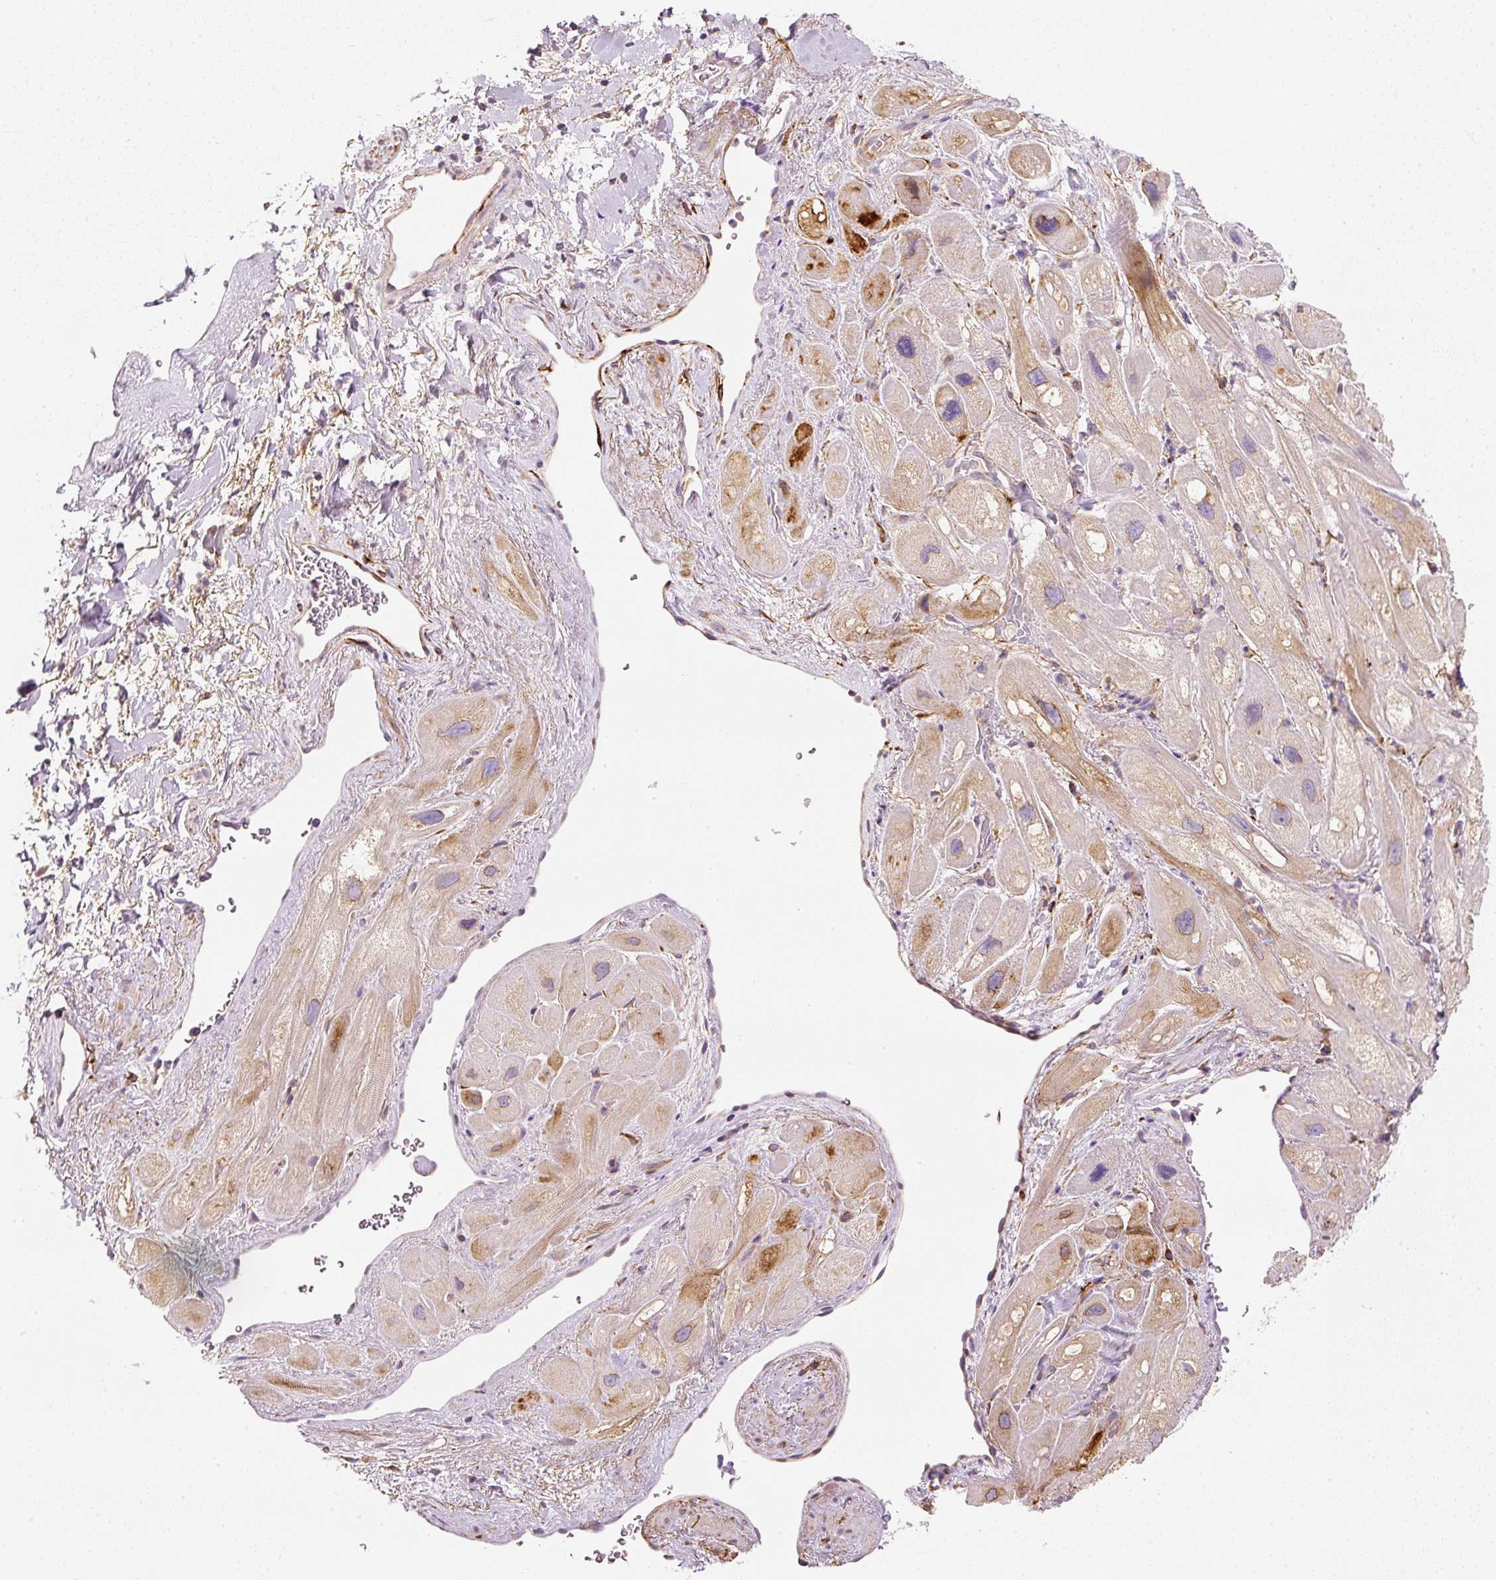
{"staining": {"intensity": "moderate", "quantity": "<25%", "location": "cytoplasmic/membranous"}, "tissue": "heart muscle", "cell_type": "Cardiomyocytes", "image_type": "normal", "snomed": [{"axis": "morphology", "description": "Normal tissue, NOS"}, {"axis": "topography", "description": "Heart"}], "caption": "A brown stain shows moderate cytoplasmic/membranous expression of a protein in cardiomyocytes of normal heart muscle. (IHC, brightfield microscopy, high magnification).", "gene": "RNF167", "patient": {"sex": "male", "age": 49}}